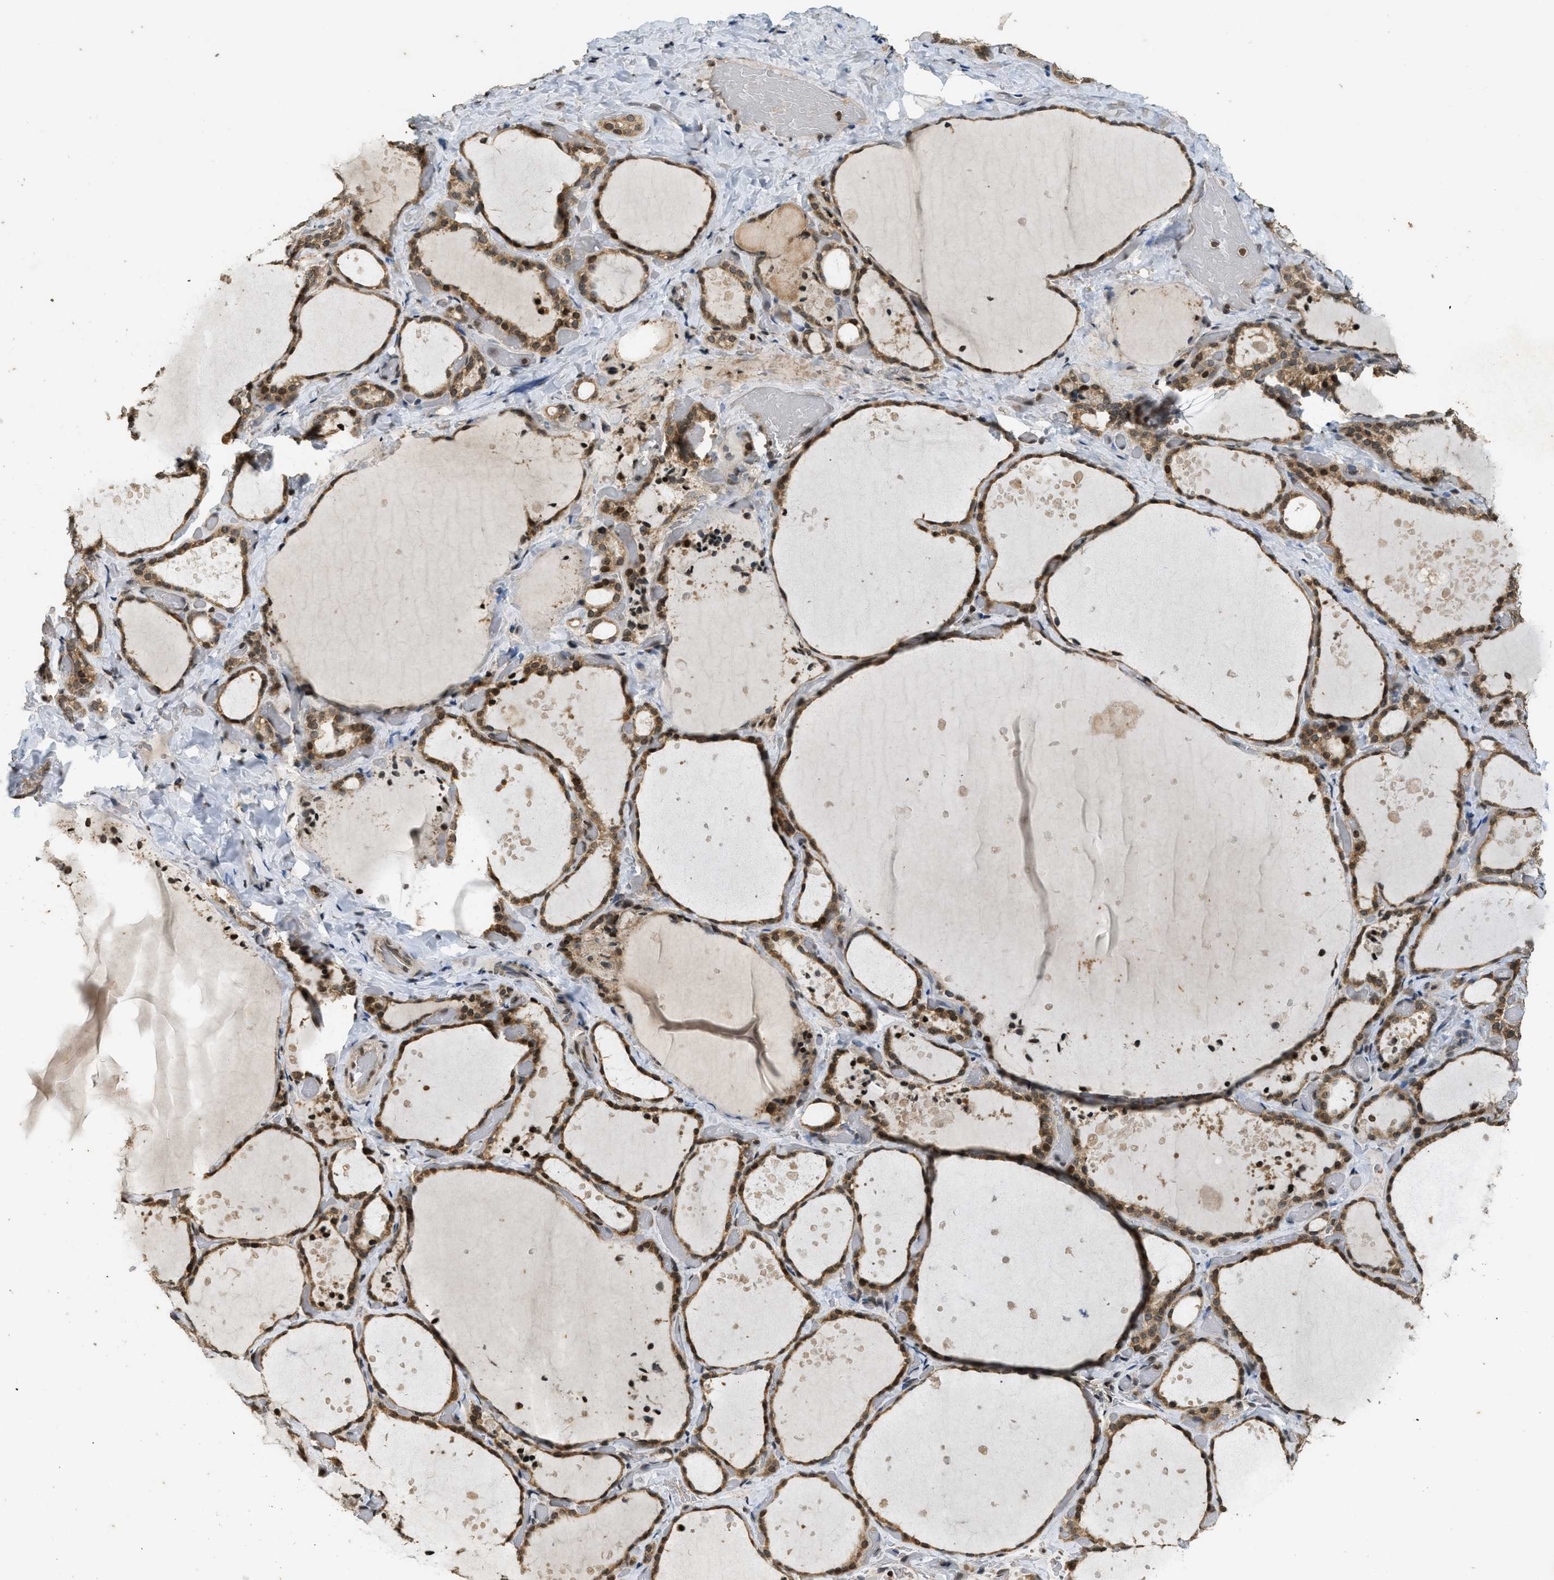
{"staining": {"intensity": "strong", "quantity": "25%-75%", "location": "cytoplasmic/membranous,nuclear"}, "tissue": "thyroid gland", "cell_type": "Glandular cells", "image_type": "normal", "snomed": [{"axis": "morphology", "description": "Normal tissue, NOS"}, {"axis": "topography", "description": "Thyroid gland"}], "caption": "Immunohistochemical staining of normal human thyroid gland demonstrates strong cytoplasmic/membranous,nuclear protein positivity in about 25%-75% of glandular cells. Using DAB (3,3'-diaminobenzidine) (brown) and hematoxylin (blue) stains, captured at high magnification using brightfield microscopy.", "gene": "SIAH1", "patient": {"sex": "female", "age": 44}}